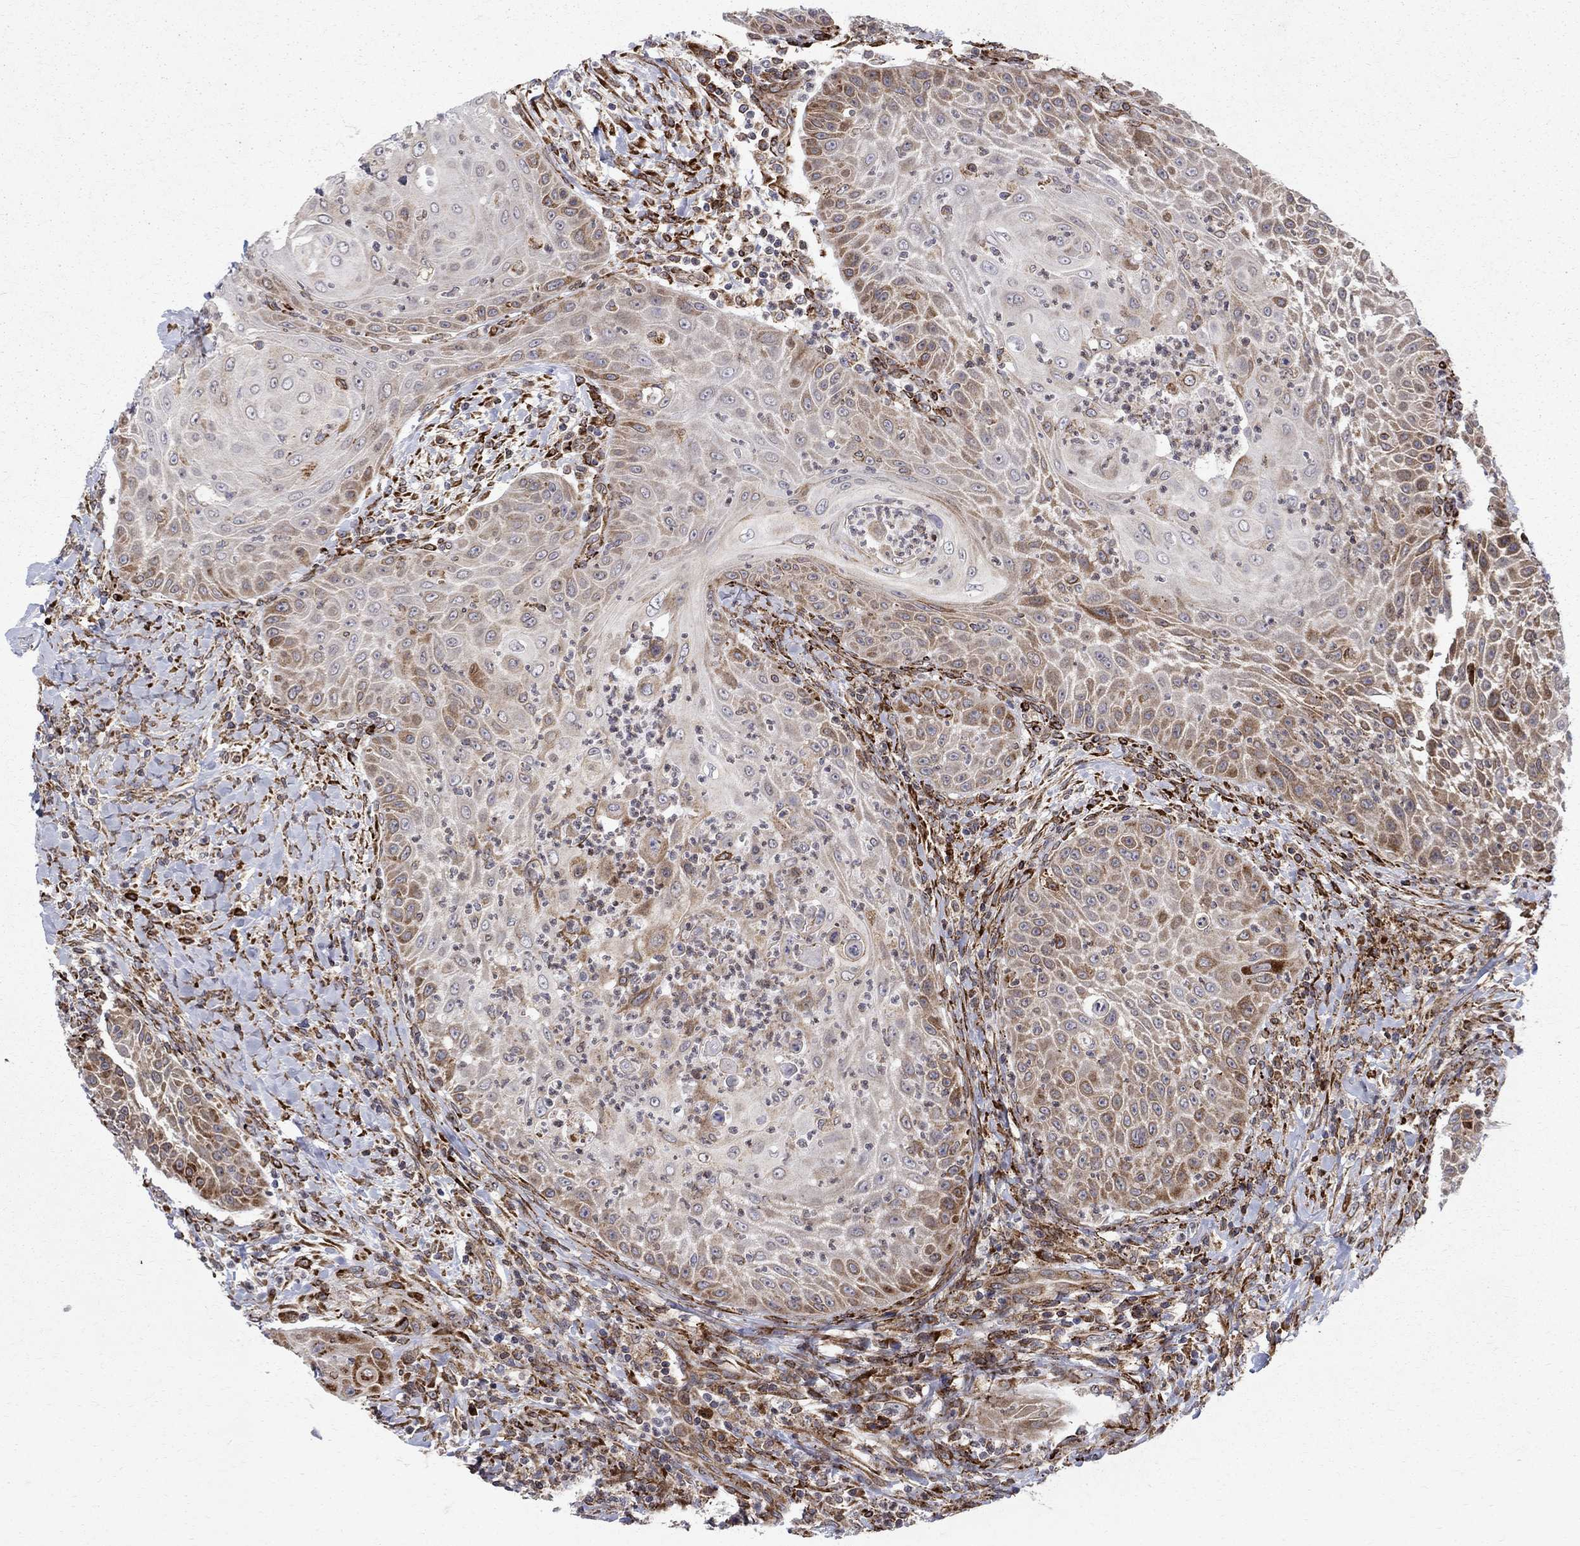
{"staining": {"intensity": "strong", "quantity": "<25%", "location": "cytoplasmic/membranous"}, "tissue": "head and neck cancer", "cell_type": "Tumor cells", "image_type": "cancer", "snomed": [{"axis": "morphology", "description": "Squamous cell carcinoma, NOS"}, {"axis": "topography", "description": "Head-Neck"}], "caption": "IHC staining of head and neck cancer, which demonstrates medium levels of strong cytoplasmic/membranous positivity in approximately <25% of tumor cells indicating strong cytoplasmic/membranous protein expression. The staining was performed using DAB (3,3'-diaminobenzidine) (brown) for protein detection and nuclei were counterstained in hematoxylin (blue).", "gene": "CAB39L", "patient": {"sex": "male", "age": 69}}